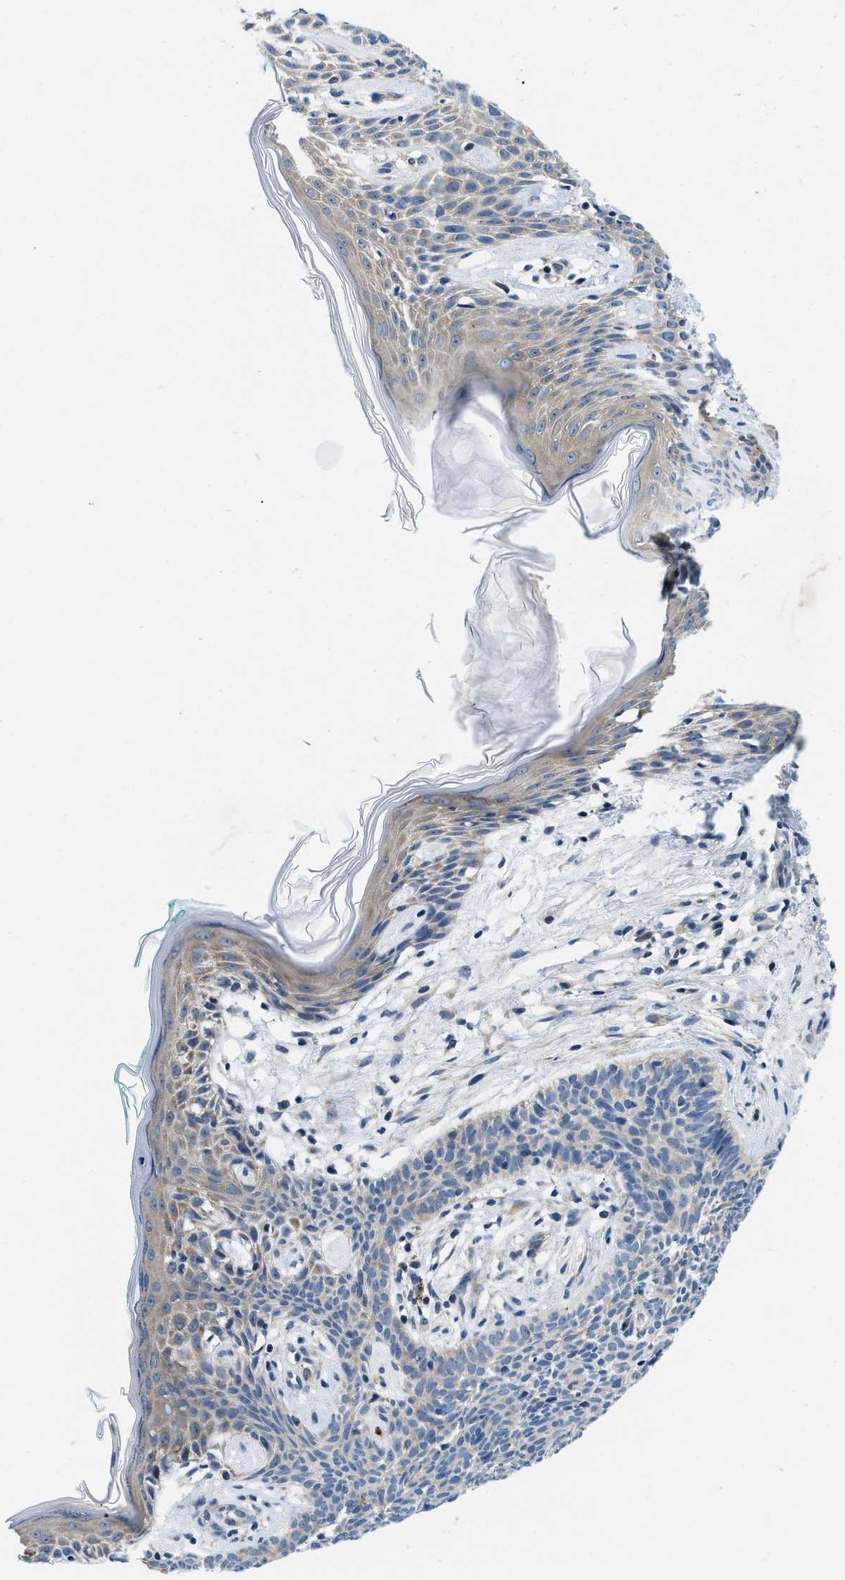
{"staining": {"intensity": "negative", "quantity": "none", "location": "none"}, "tissue": "skin cancer", "cell_type": "Tumor cells", "image_type": "cancer", "snomed": [{"axis": "morphology", "description": "Basal cell carcinoma"}, {"axis": "topography", "description": "Skin"}], "caption": "This photomicrograph is of basal cell carcinoma (skin) stained with immunohistochemistry (IHC) to label a protein in brown with the nuclei are counter-stained blue. There is no staining in tumor cells.", "gene": "IKBKE", "patient": {"sex": "male", "age": 60}}